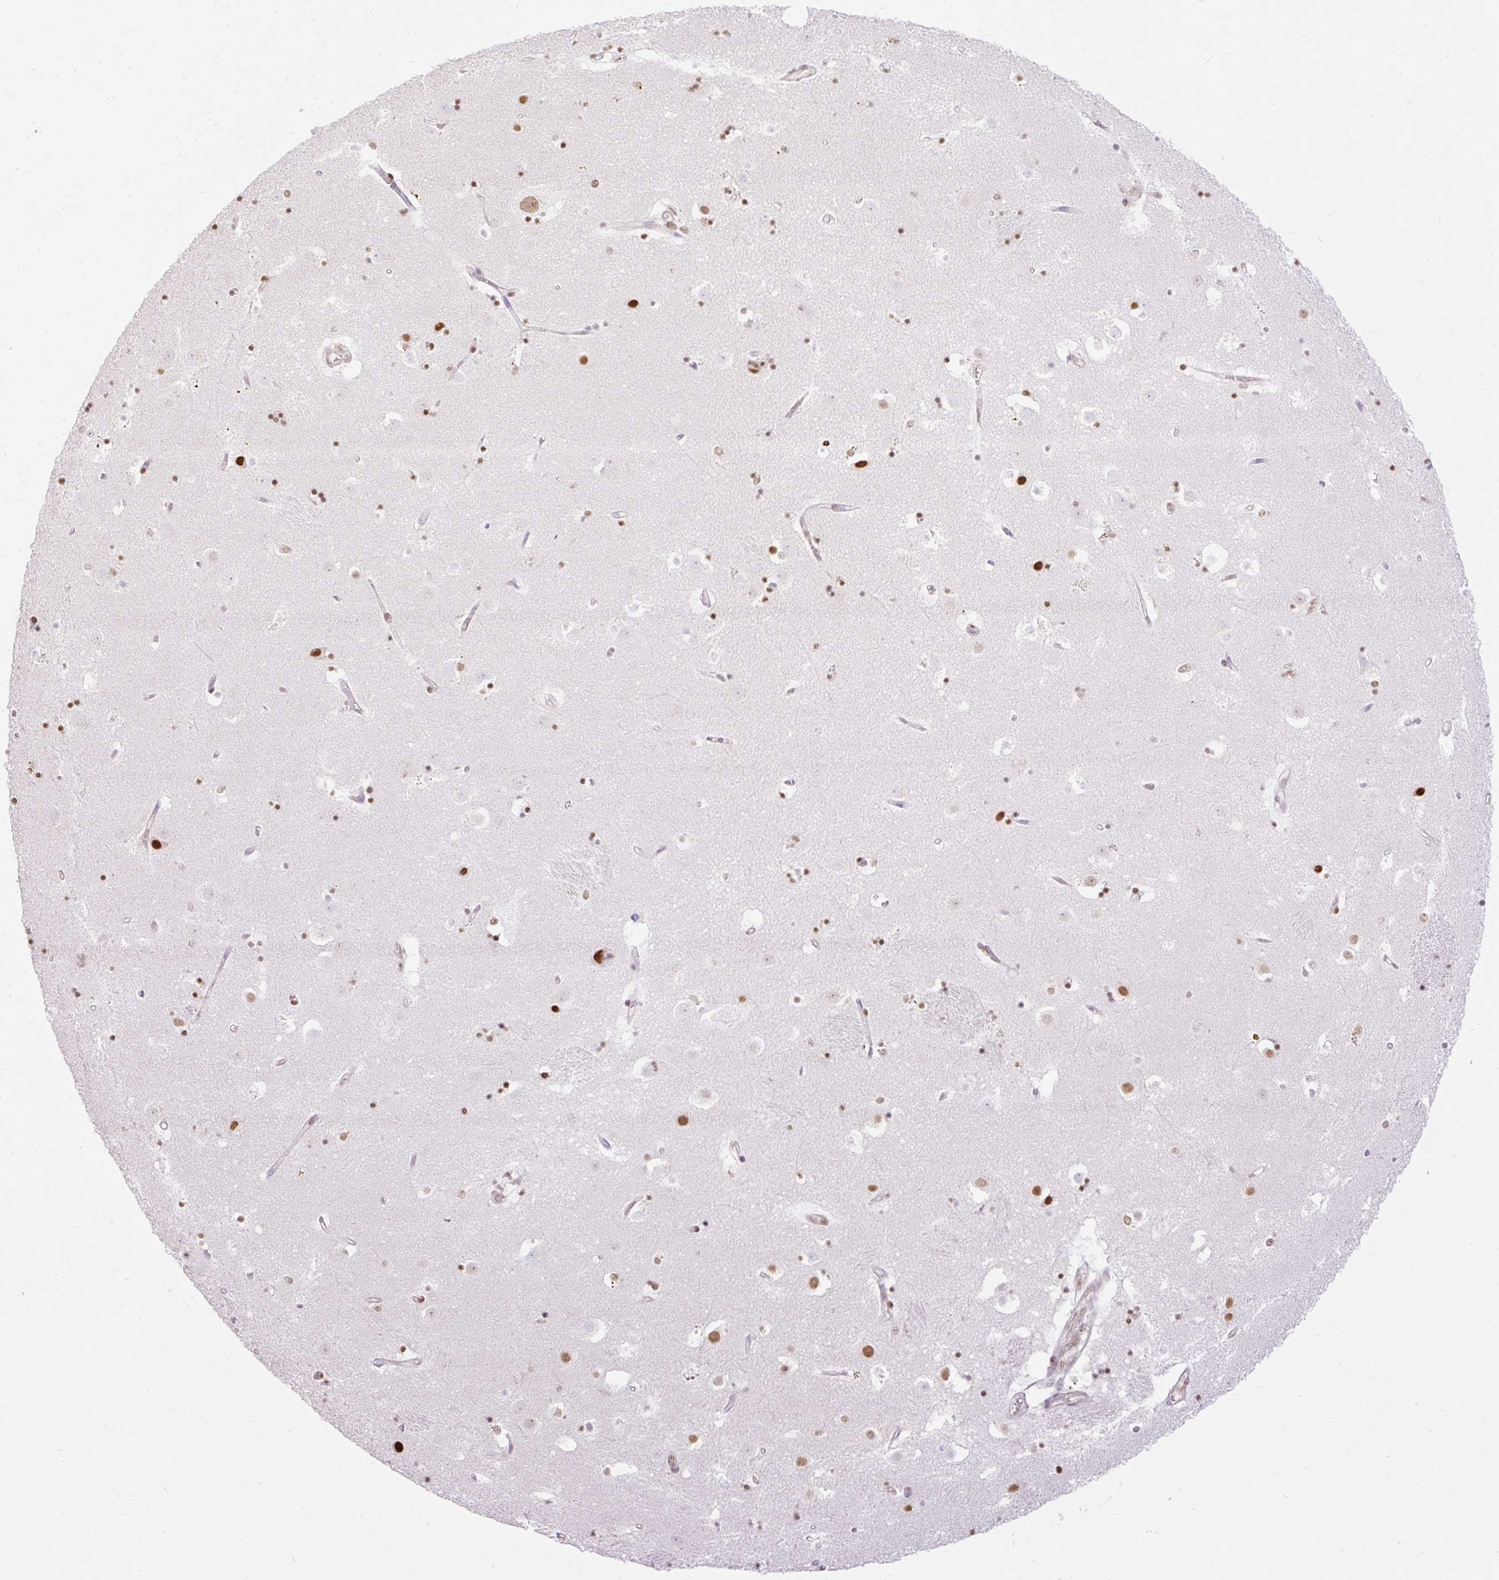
{"staining": {"intensity": "moderate", "quantity": "25%-75%", "location": "nuclear"}, "tissue": "caudate", "cell_type": "Glial cells", "image_type": "normal", "snomed": [{"axis": "morphology", "description": "Normal tissue, NOS"}, {"axis": "topography", "description": "Lateral ventricle wall"}], "caption": "The immunohistochemical stain highlights moderate nuclear positivity in glial cells of normal caudate.", "gene": "ENSG00000261832", "patient": {"sex": "male", "age": 58}}